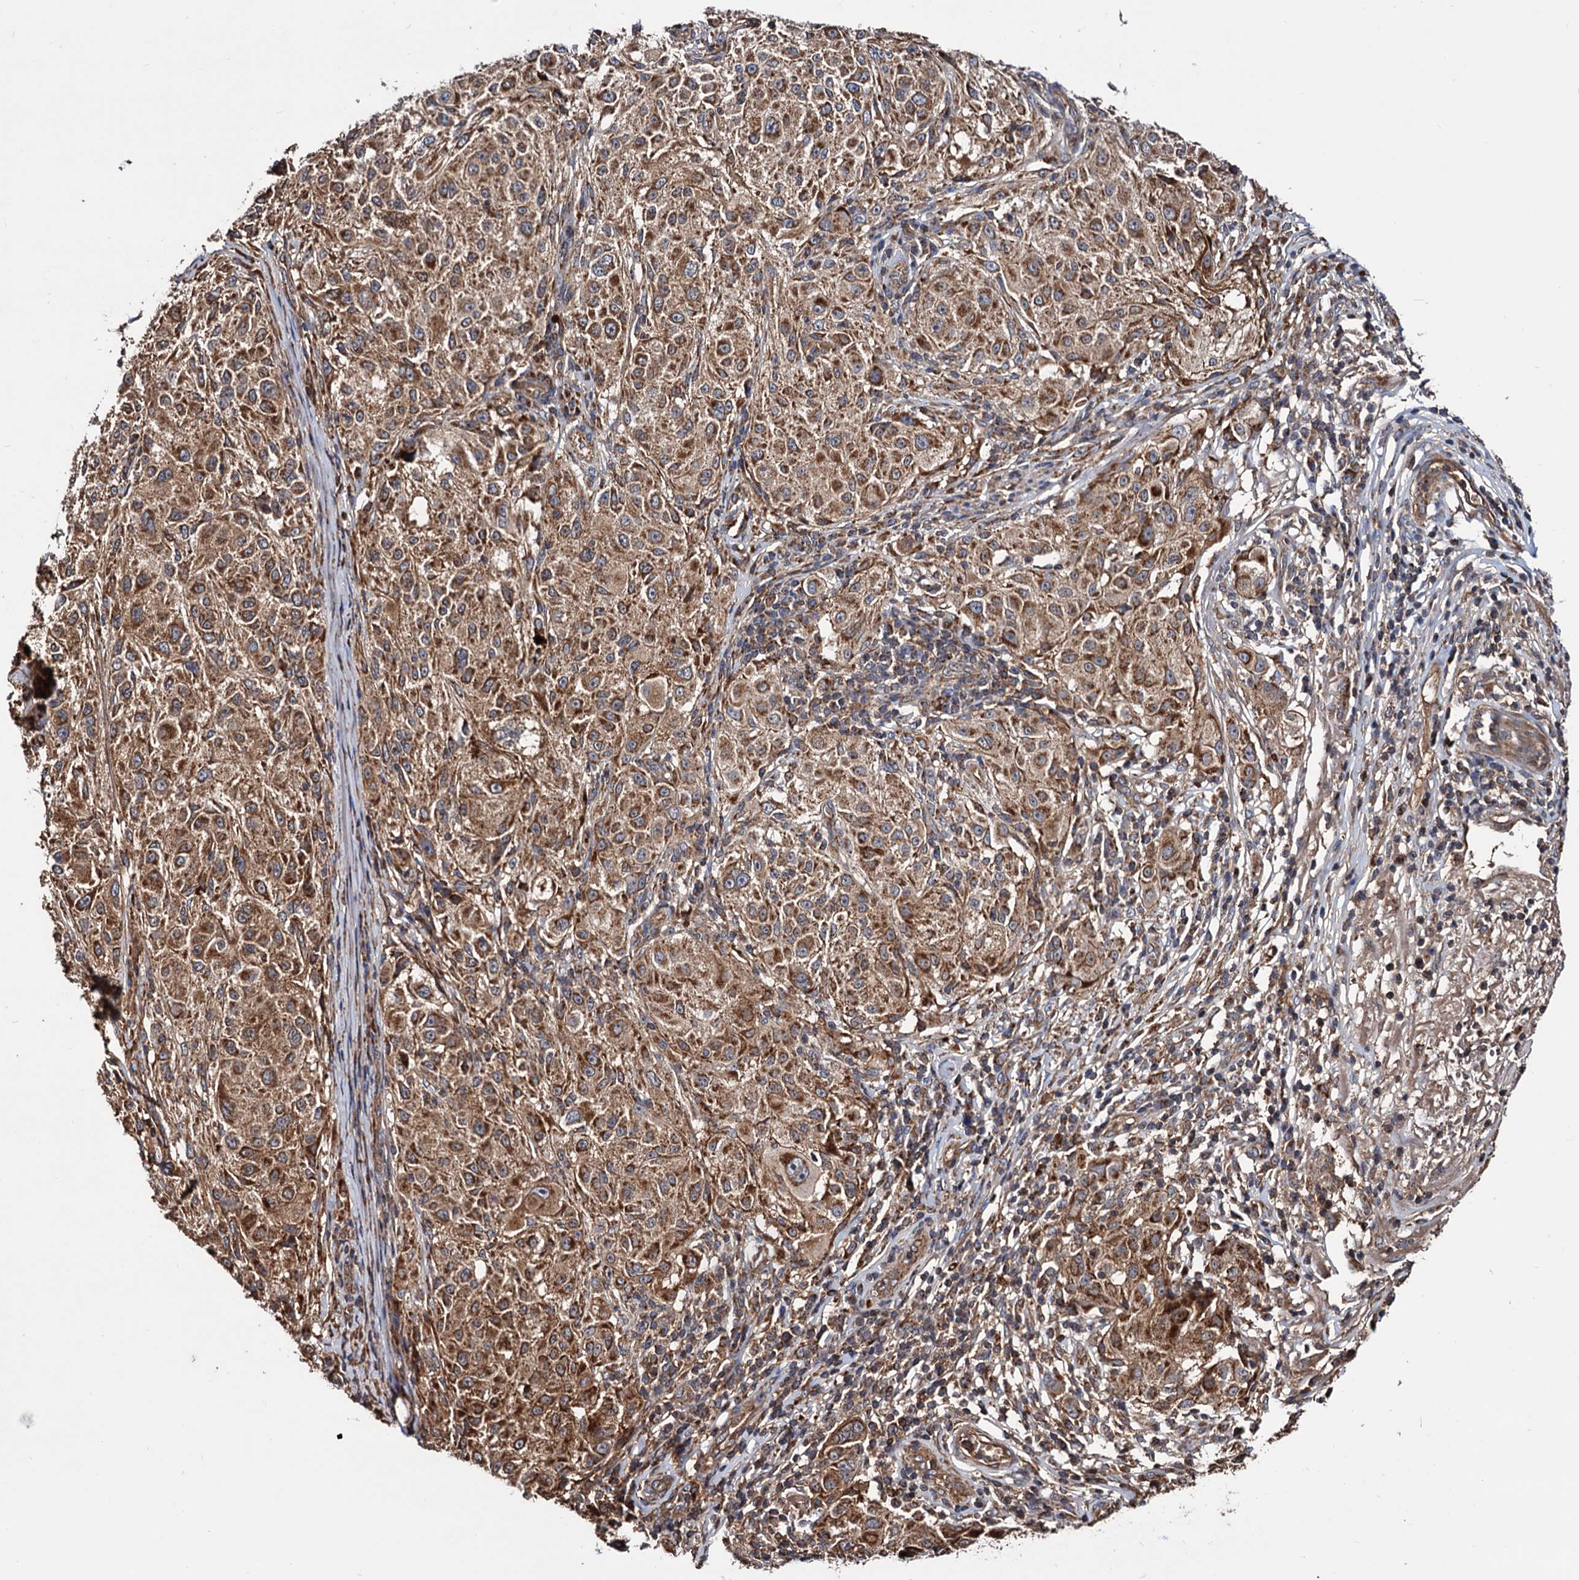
{"staining": {"intensity": "moderate", "quantity": ">75%", "location": "cytoplasmic/membranous"}, "tissue": "melanoma", "cell_type": "Tumor cells", "image_type": "cancer", "snomed": [{"axis": "morphology", "description": "Necrosis, NOS"}, {"axis": "morphology", "description": "Malignant melanoma, NOS"}, {"axis": "topography", "description": "Skin"}], "caption": "Human melanoma stained with a brown dye demonstrates moderate cytoplasmic/membranous positive expression in approximately >75% of tumor cells.", "gene": "MRPL42", "patient": {"sex": "female", "age": 87}}